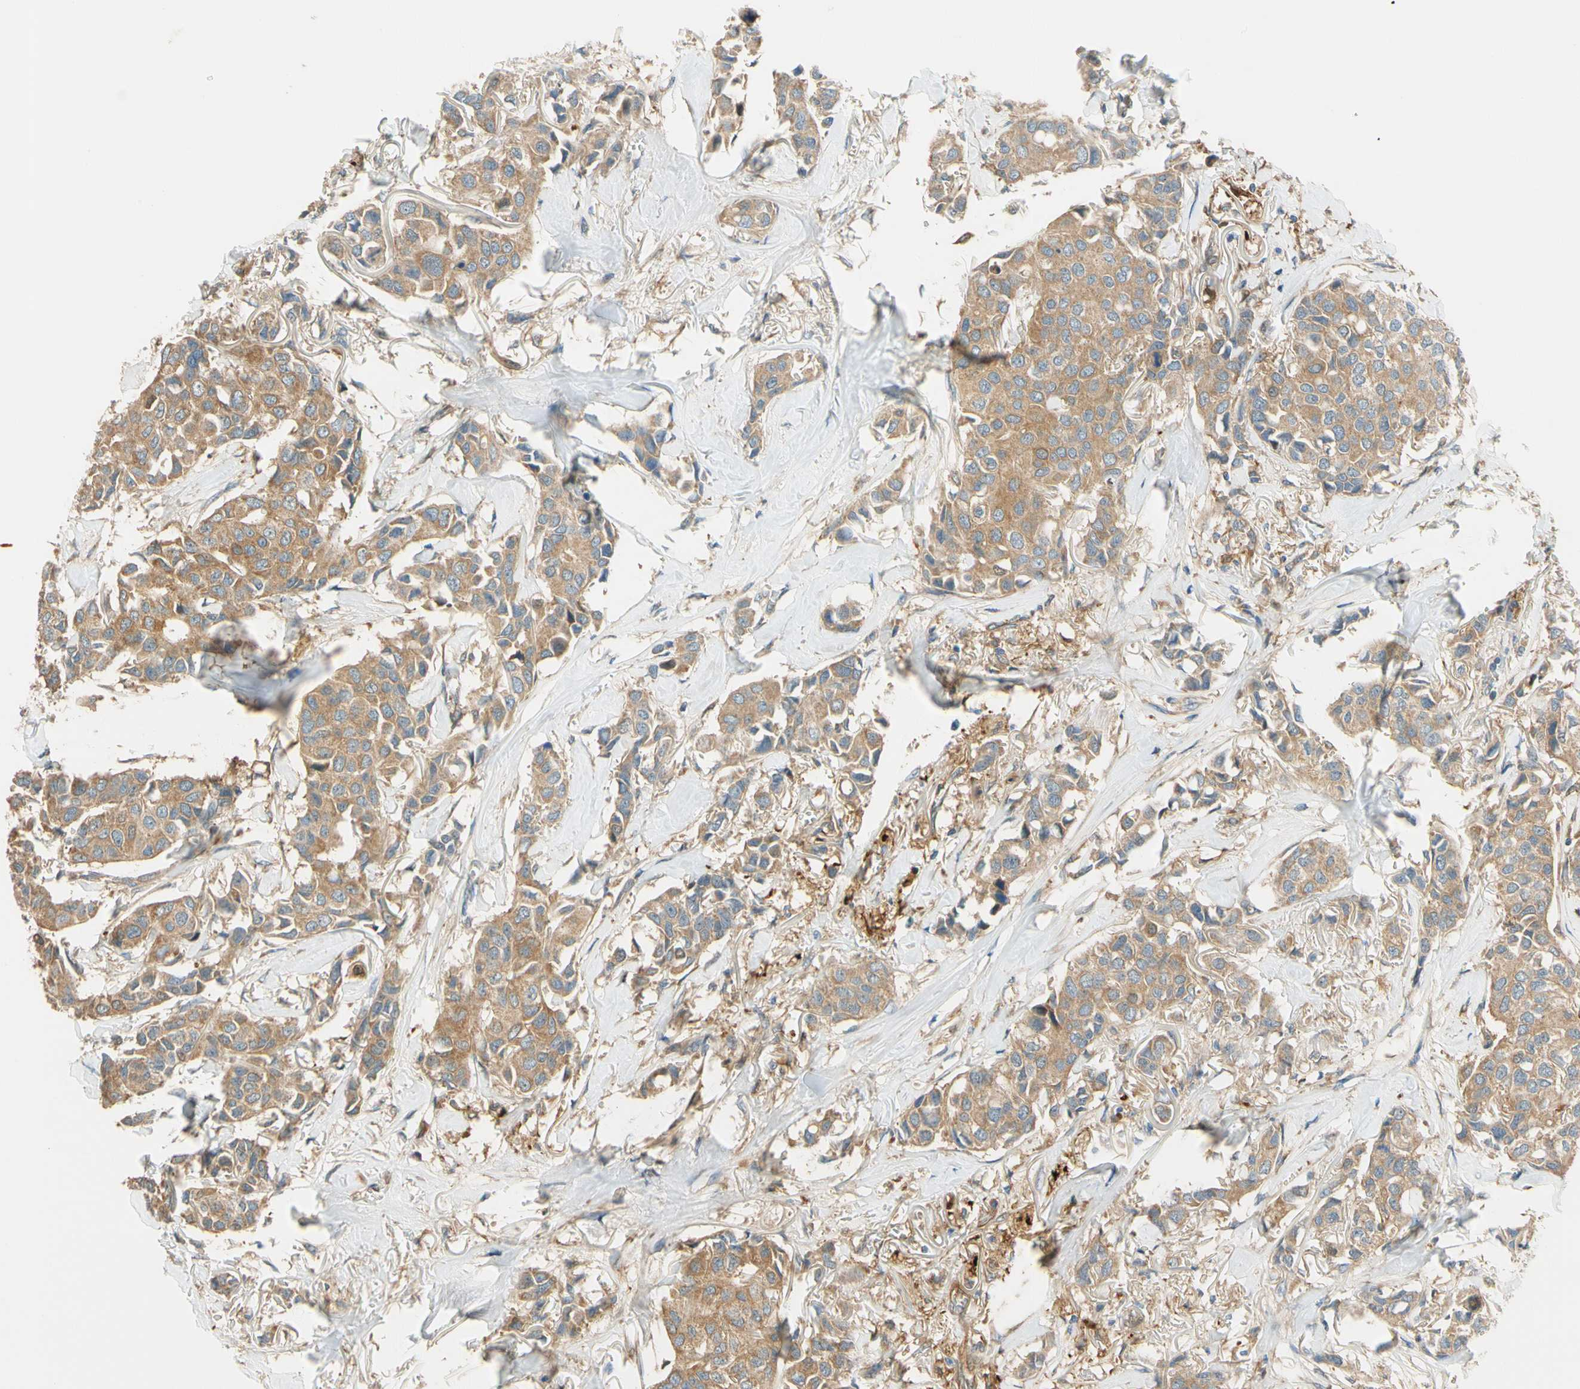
{"staining": {"intensity": "moderate", "quantity": ">75%", "location": "cytoplasmic/membranous"}, "tissue": "breast cancer", "cell_type": "Tumor cells", "image_type": "cancer", "snomed": [{"axis": "morphology", "description": "Duct carcinoma"}, {"axis": "topography", "description": "Breast"}], "caption": "Approximately >75% of tumor cells in human breast cancer reveal moderate cytoplasmic/membranous protein expression as visualized by brown immunohistochemical staining.", "gene": "PARP14", "patient": {"sex": "female", "age": 80}}